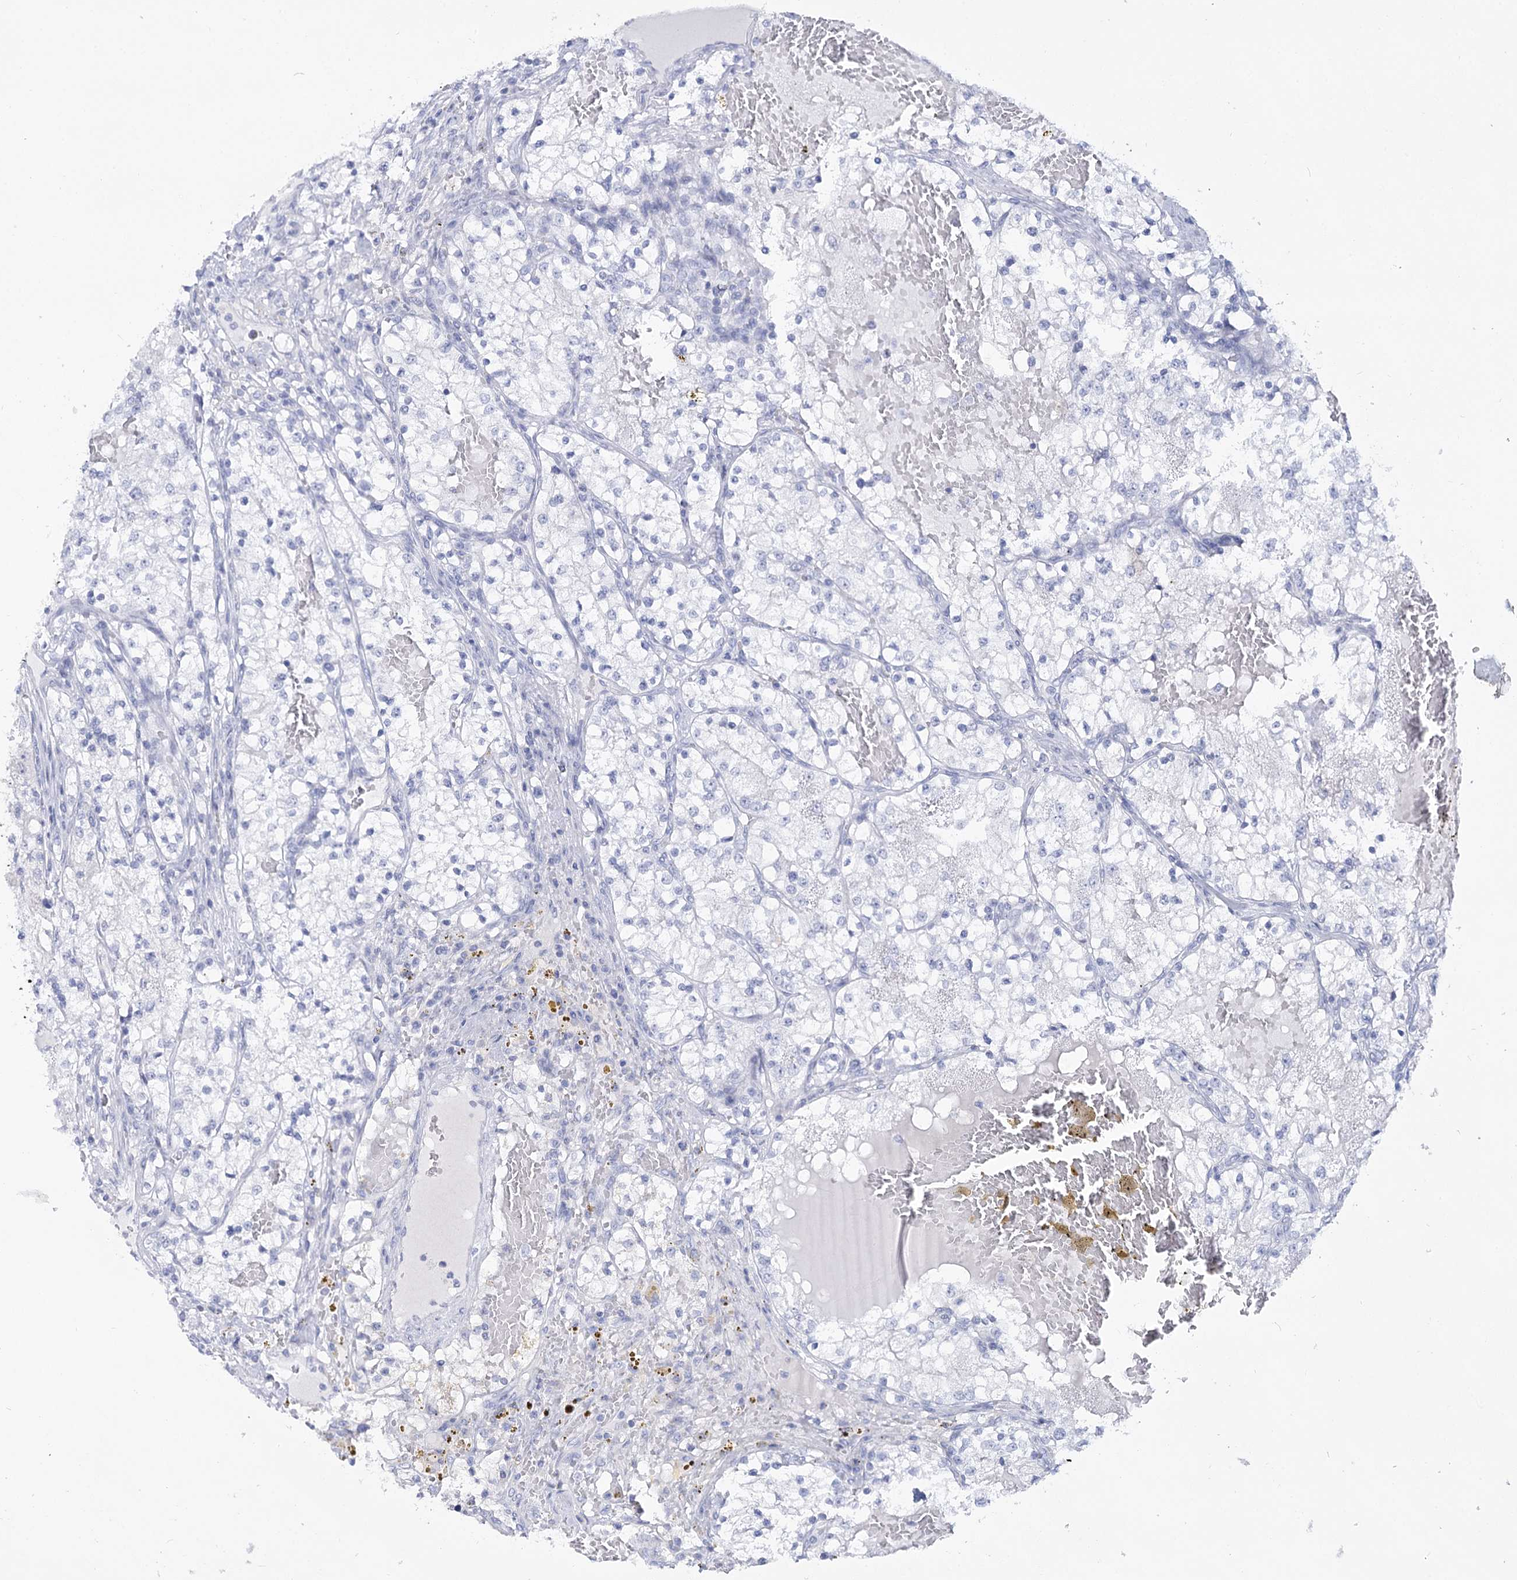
{"staining": {"intensity": "negative", "quantity": "none", "location": "none"}, "tissue": "renal cancer", "cell_type": "Tumor cells", "image_type": "cancer", "snomed": [{"axis": "morphology", "description": "Normal tissue, NOS"}, {"axis": "morphology", "description": "Adenocarcinoma, NOS"}, {"axis": "topography", "description": "Kidney"}], "caption": "High magnification brightfield microscopy of adenocarcinoma (renal) stained with DAB (3,3'-diaminobenzidine) (brown) and counterstained with hematoxylin (blue): tumor cells show no significant positivity.", "gene": "RNF186", "patient": {"sex": "male", "age": 68}}